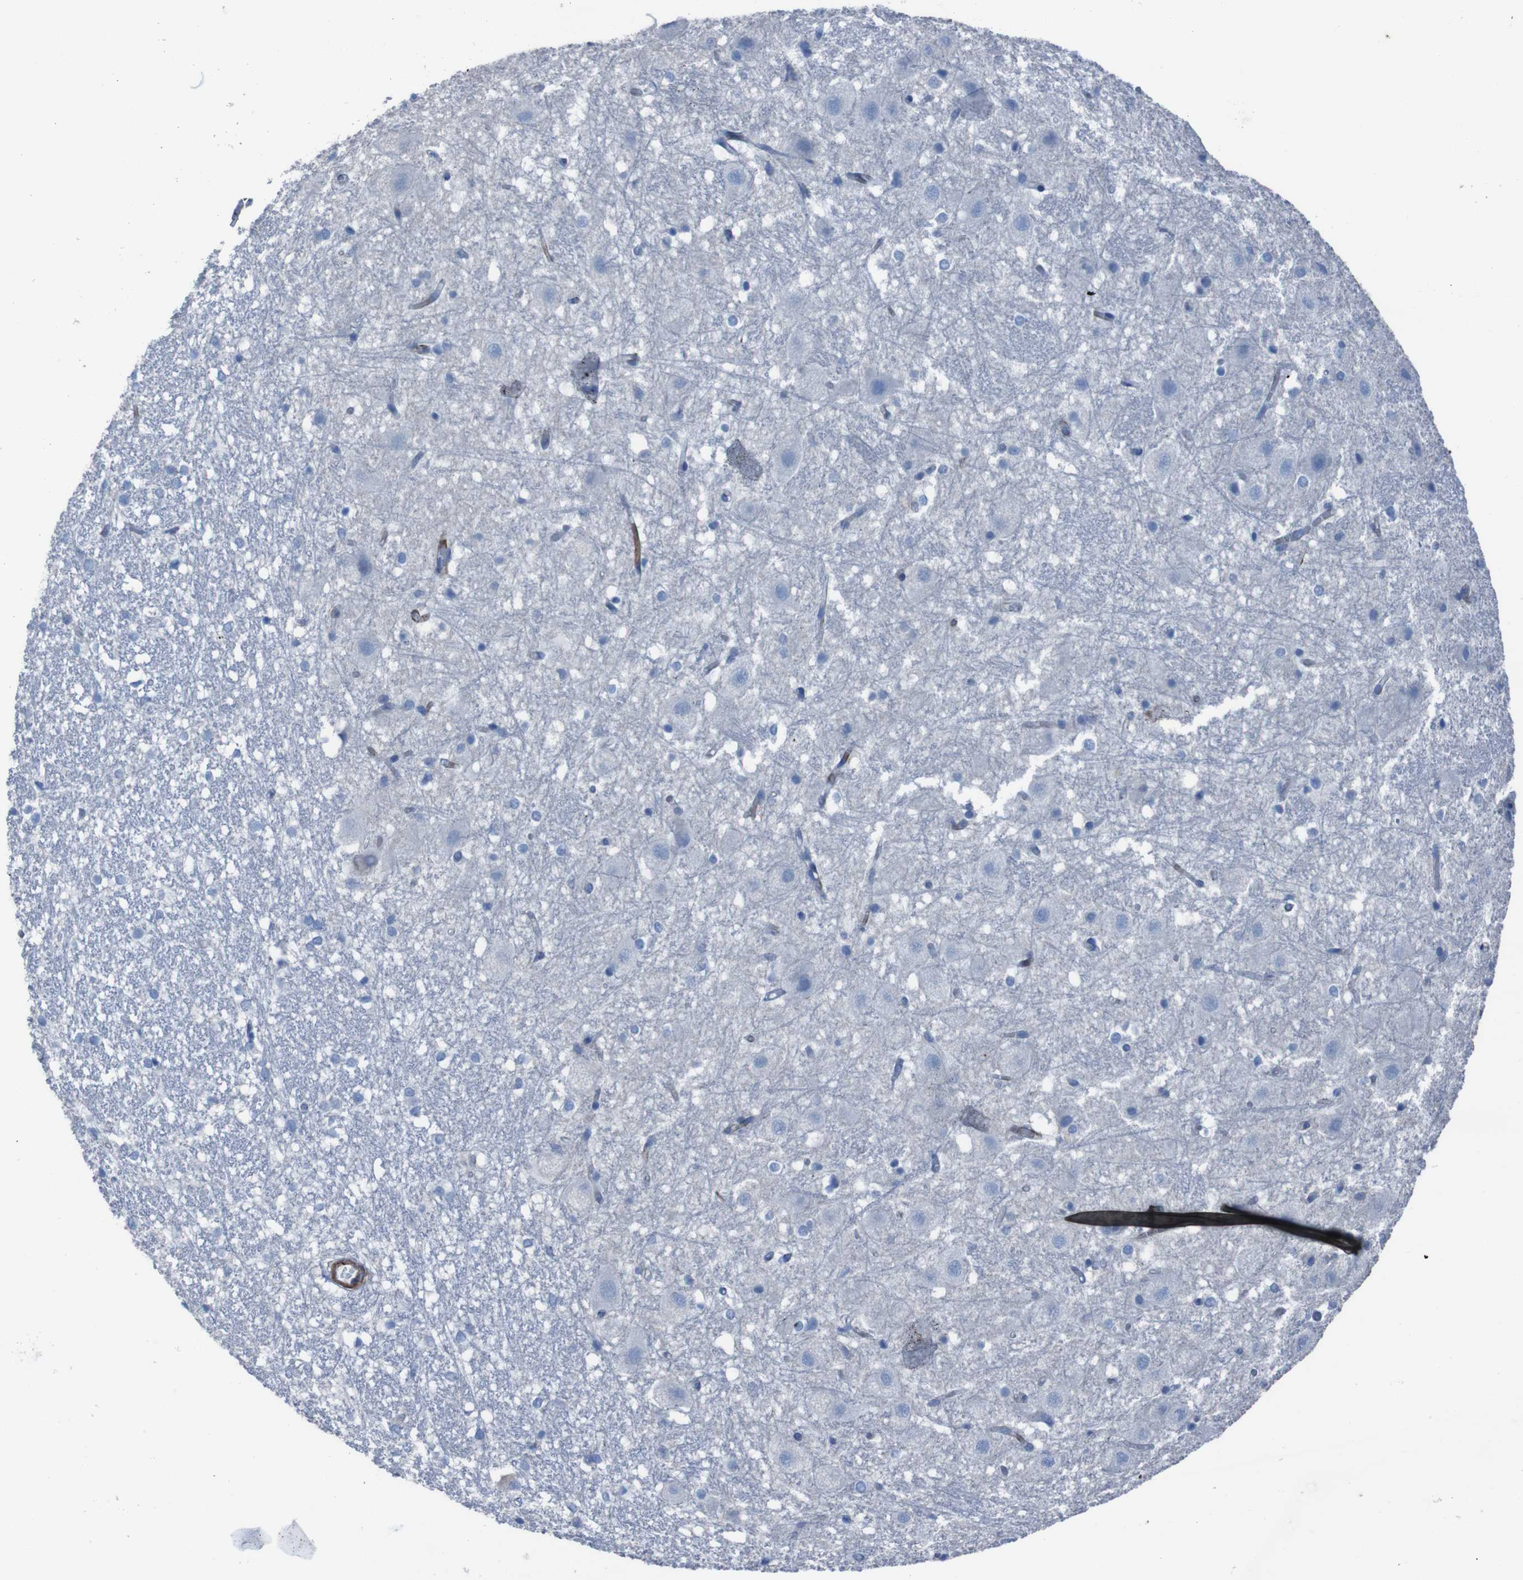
{"staining": {"intensity": "negative", "quantity": "none", "location": "none"}, "tissue": "hippocampus", "cell_type": "Glial cells", "image_type": "normal", "snomed": [{"axis": "morphology", "description": "Normal tissue, NOS"}, {"axis": "topography", "description": "Hippocampus"}], "caption": "Glial cells are negative for brown protein staining in unremarkable hippocampus. (Brightfield microscopy of DAB immunohistochemistry (IHC) at high magnification).", "gene": "RNF182", "patient": {"sex": "female", "age": 19}}